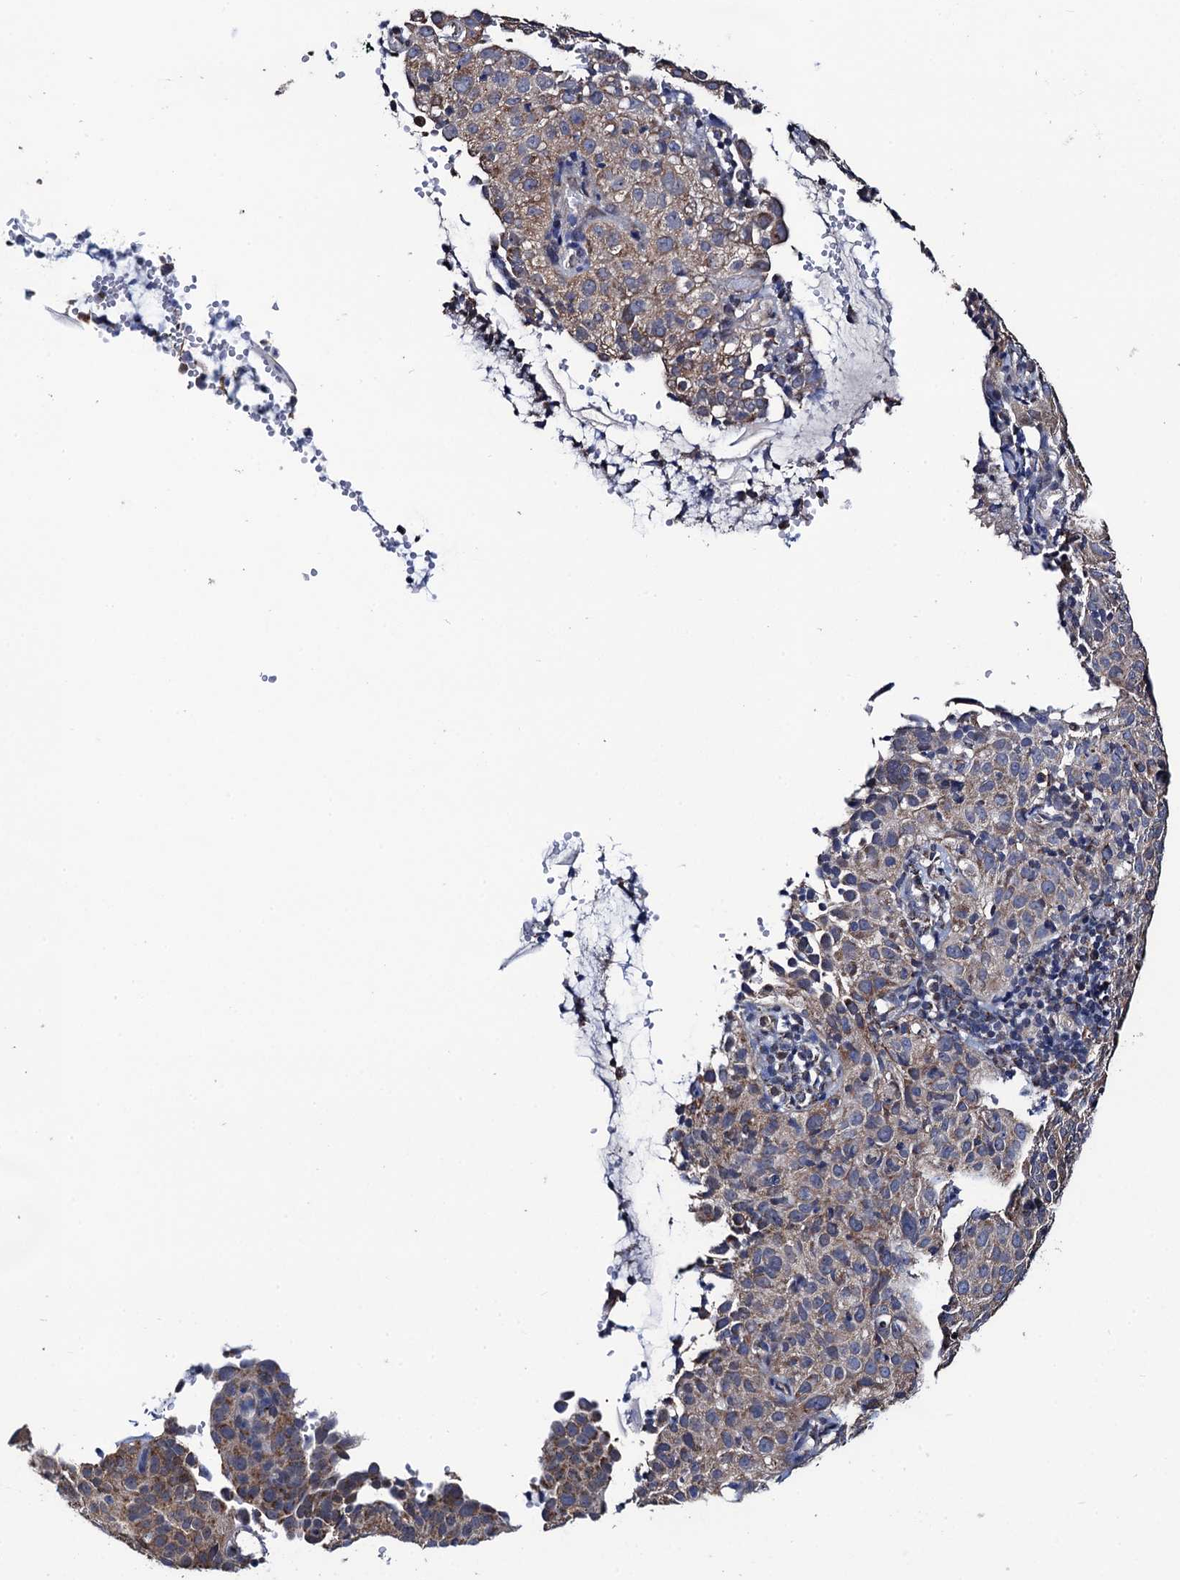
{"staining": {"intensity": "weak", "quantity": ">75%", "location": "cytoplasmic/membranous"}, "tissue": "cervical cancer", "cell_type": "Tumor cells", "image_type": "cancer", "snomed": [{"axis": "morphology", "description": "Squamous cell carcinoma, NOS"}, {"axis": "topography", "description": "Cervix"}], "caption": "Human squamous cell carcinoma (cervical) stained for a protein (brown) demonstrates weak cytoplasmic/membranous positive positivity in about >75% of tumor cells.", "gene": "PTCD3", "patient": {"sex": "female", "age": 31}}